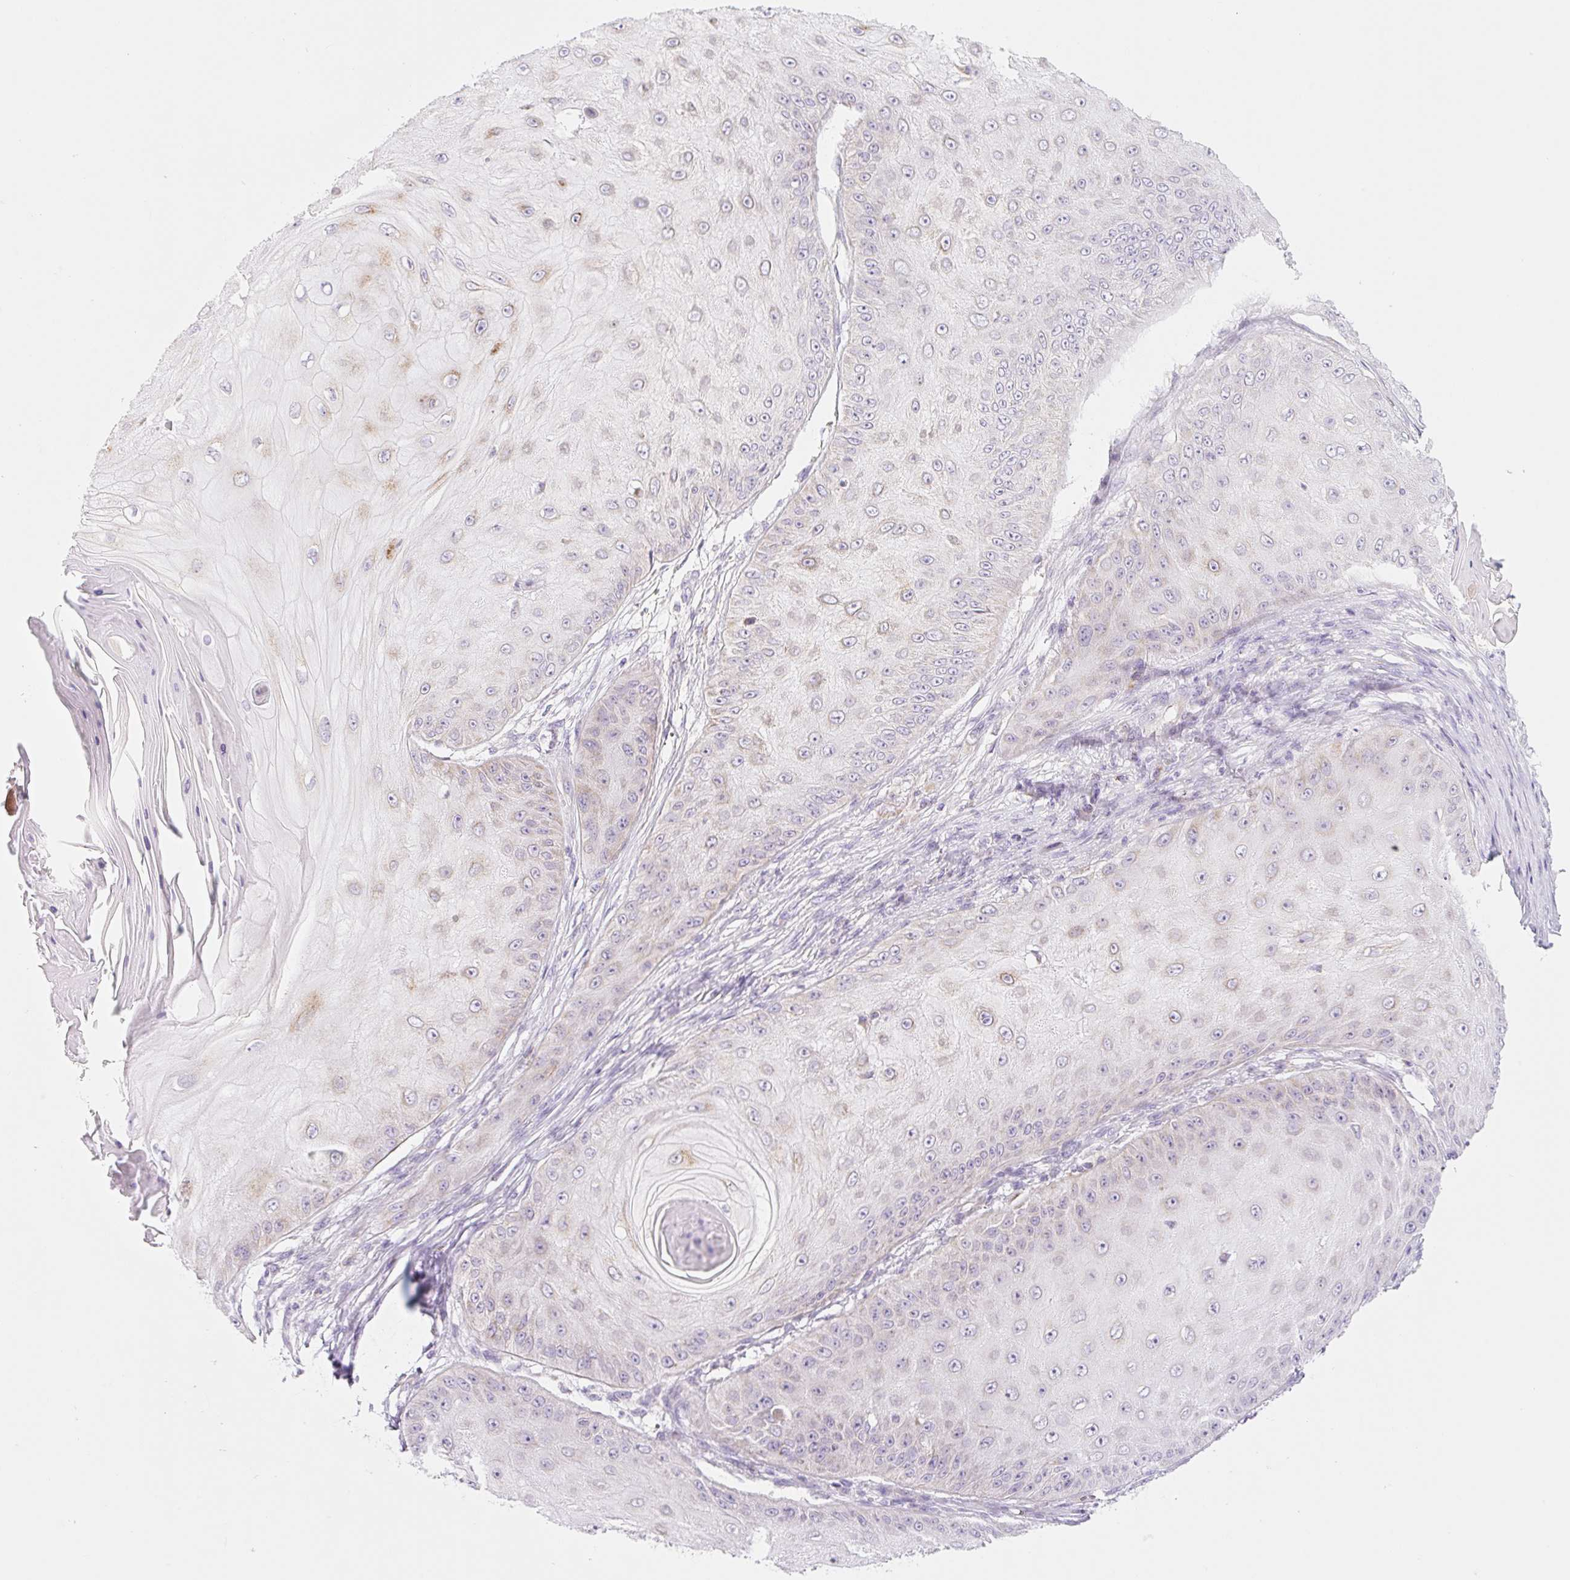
{"staining": {"intensity": "weak", "quantity": "<25%", "location": "cytoplasmic/membranous"}, "tissue": "skin cancer", "cell_type": "Tumor cells", "image_type": "cancer", "snomed": [{"axis": "morphology", "description": "Squamous cell carcinoma, NOS"}, {"axis": "topography", "description": "Skin"}], "caption": "Immunohistochemical staining of human skin squamous cell carcinoma exhibits no significant staining in tumor cells.", "gene": "FOCAD", "patient": {"sex": "male", "age": 70}}